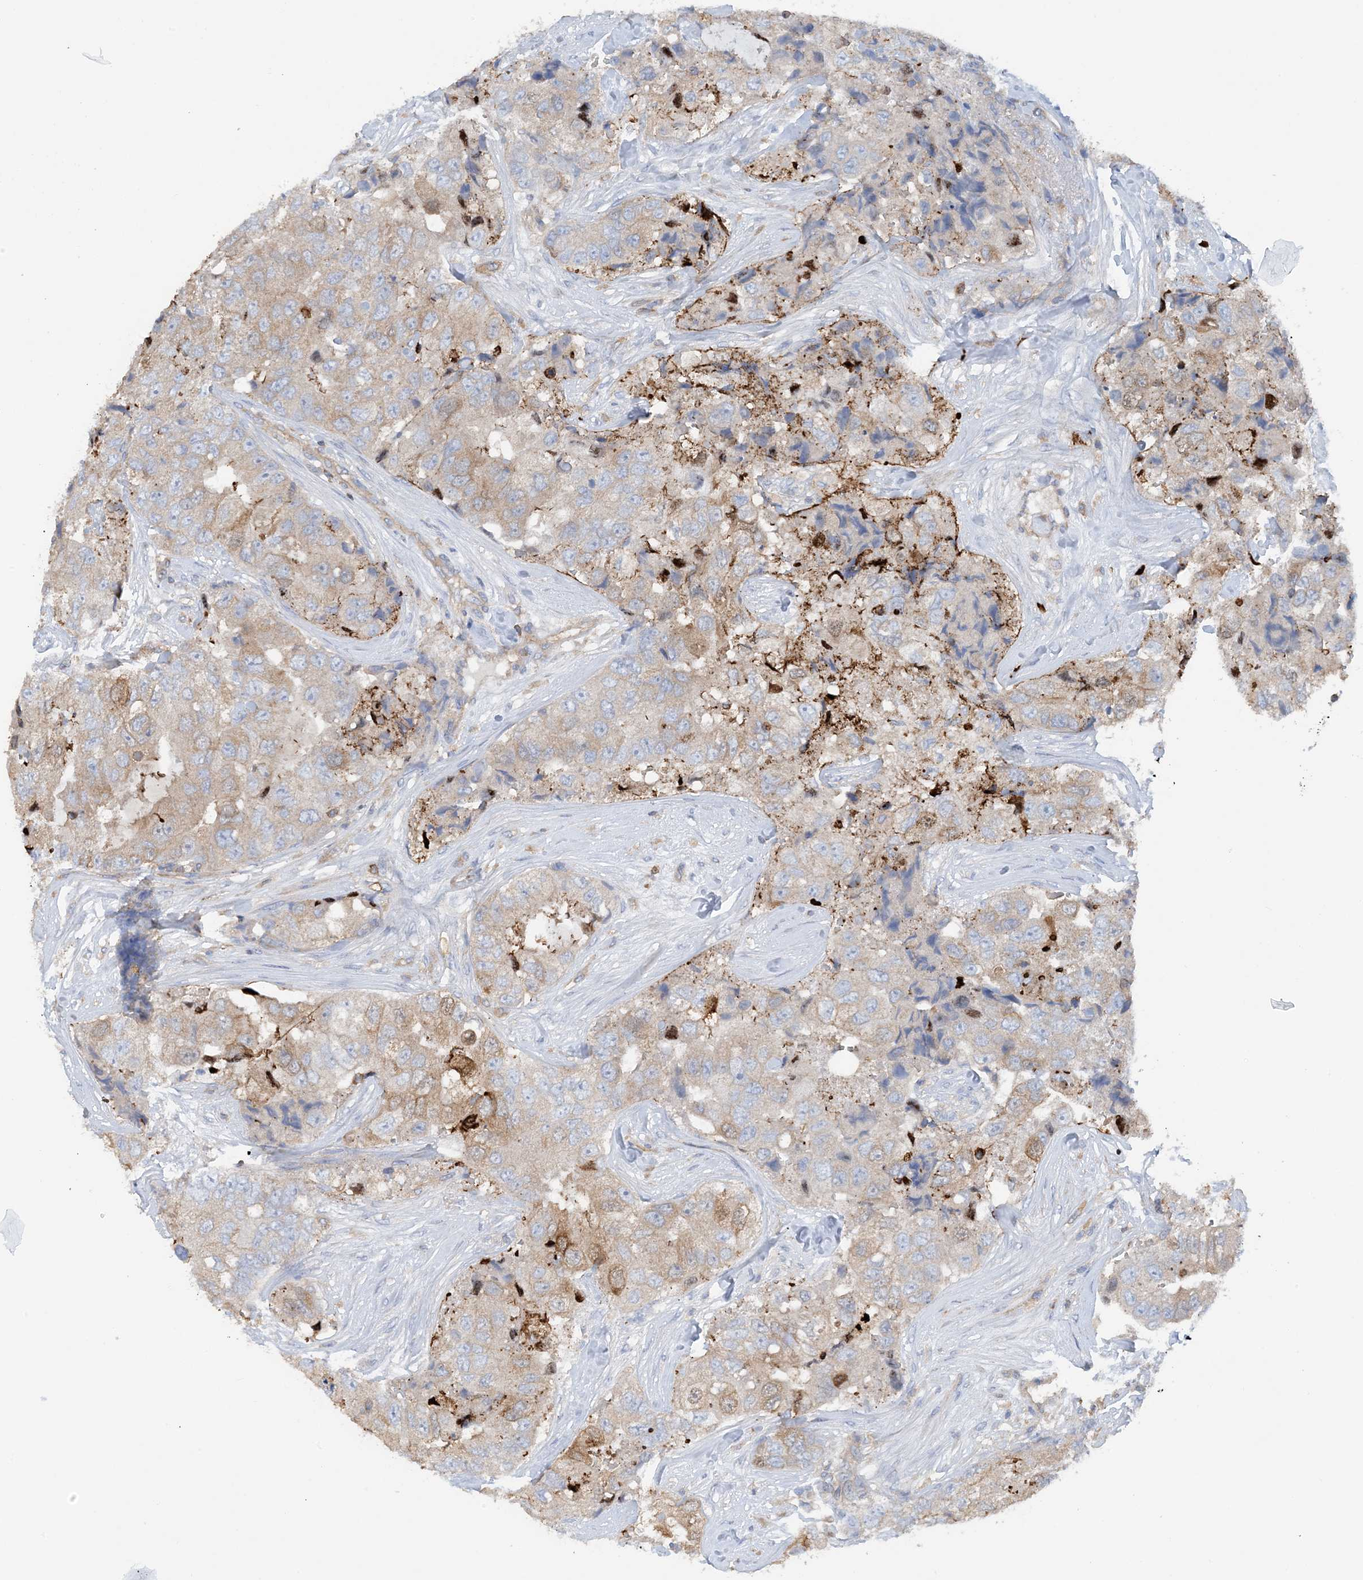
{"staining": {"intensity": "weak", "quantity": "<25%", "location": "cytoplasmic/membranous"}, "tissue": "breast cancer", "cell_type": "Tumor cells", "image_type": "cancer", "snomed": [{"axis": "morphology", "description": "Duct carcinoma"}, {"axis": "topography", "description": "Breast"}], "caption": "The immunohistochemistry (IHC) photomicrograph has no significant expression in tumor cells of breast cancer (intraductal carcinoma) tissue. (Stains: DAB (3,3'-diaminobenzidine) immunohistochemistry (IHC) with hematoxylin counter stain, Microscopy: brightfield microscopy at high magnification).", "gene": "PHACTR2", "patient": {"sex": "female", "age": 62}}